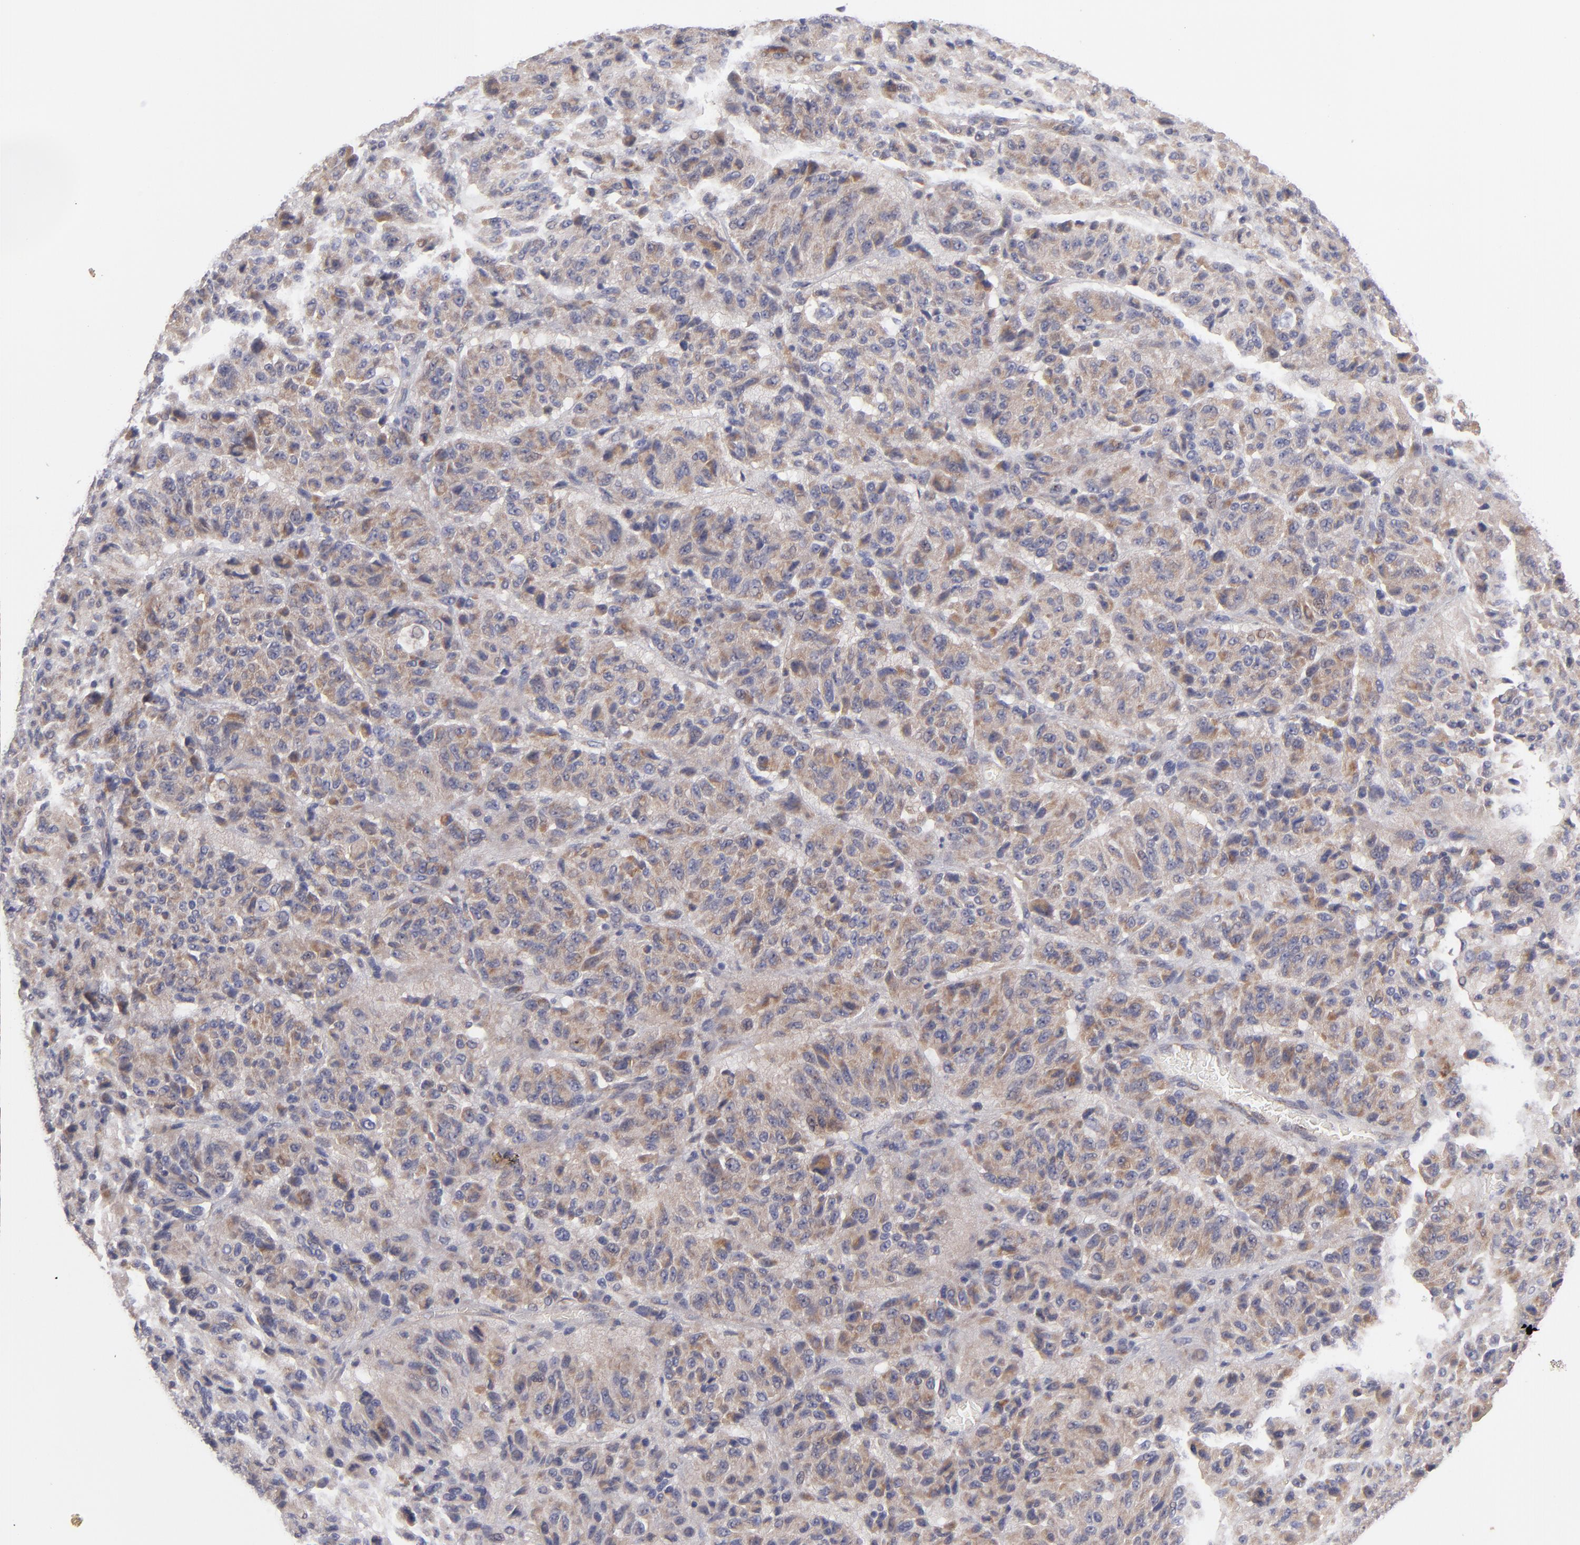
{"staining": {"intensity": "weak", "quantity": ">75%", "location": "cytoplasmic/membranous"}, "tissue": "melanoma", "cell_type": "Tumor cells", "image_type": "cancer", "snomed": [{"axis": "morphology", "description": "Malignant melanoma, Metastatic site"}, {"axis": "topography", "description": "Lung"}], "caption": "IHC (DAB (3,3'-diaminobenzidine)) staining of melanoma demonstrates weak cytoplasmic/membranous protein staining in about >75% of tumor cells.", "gene": "HCCS", "patient": {"sex": "male", "age": 64}}